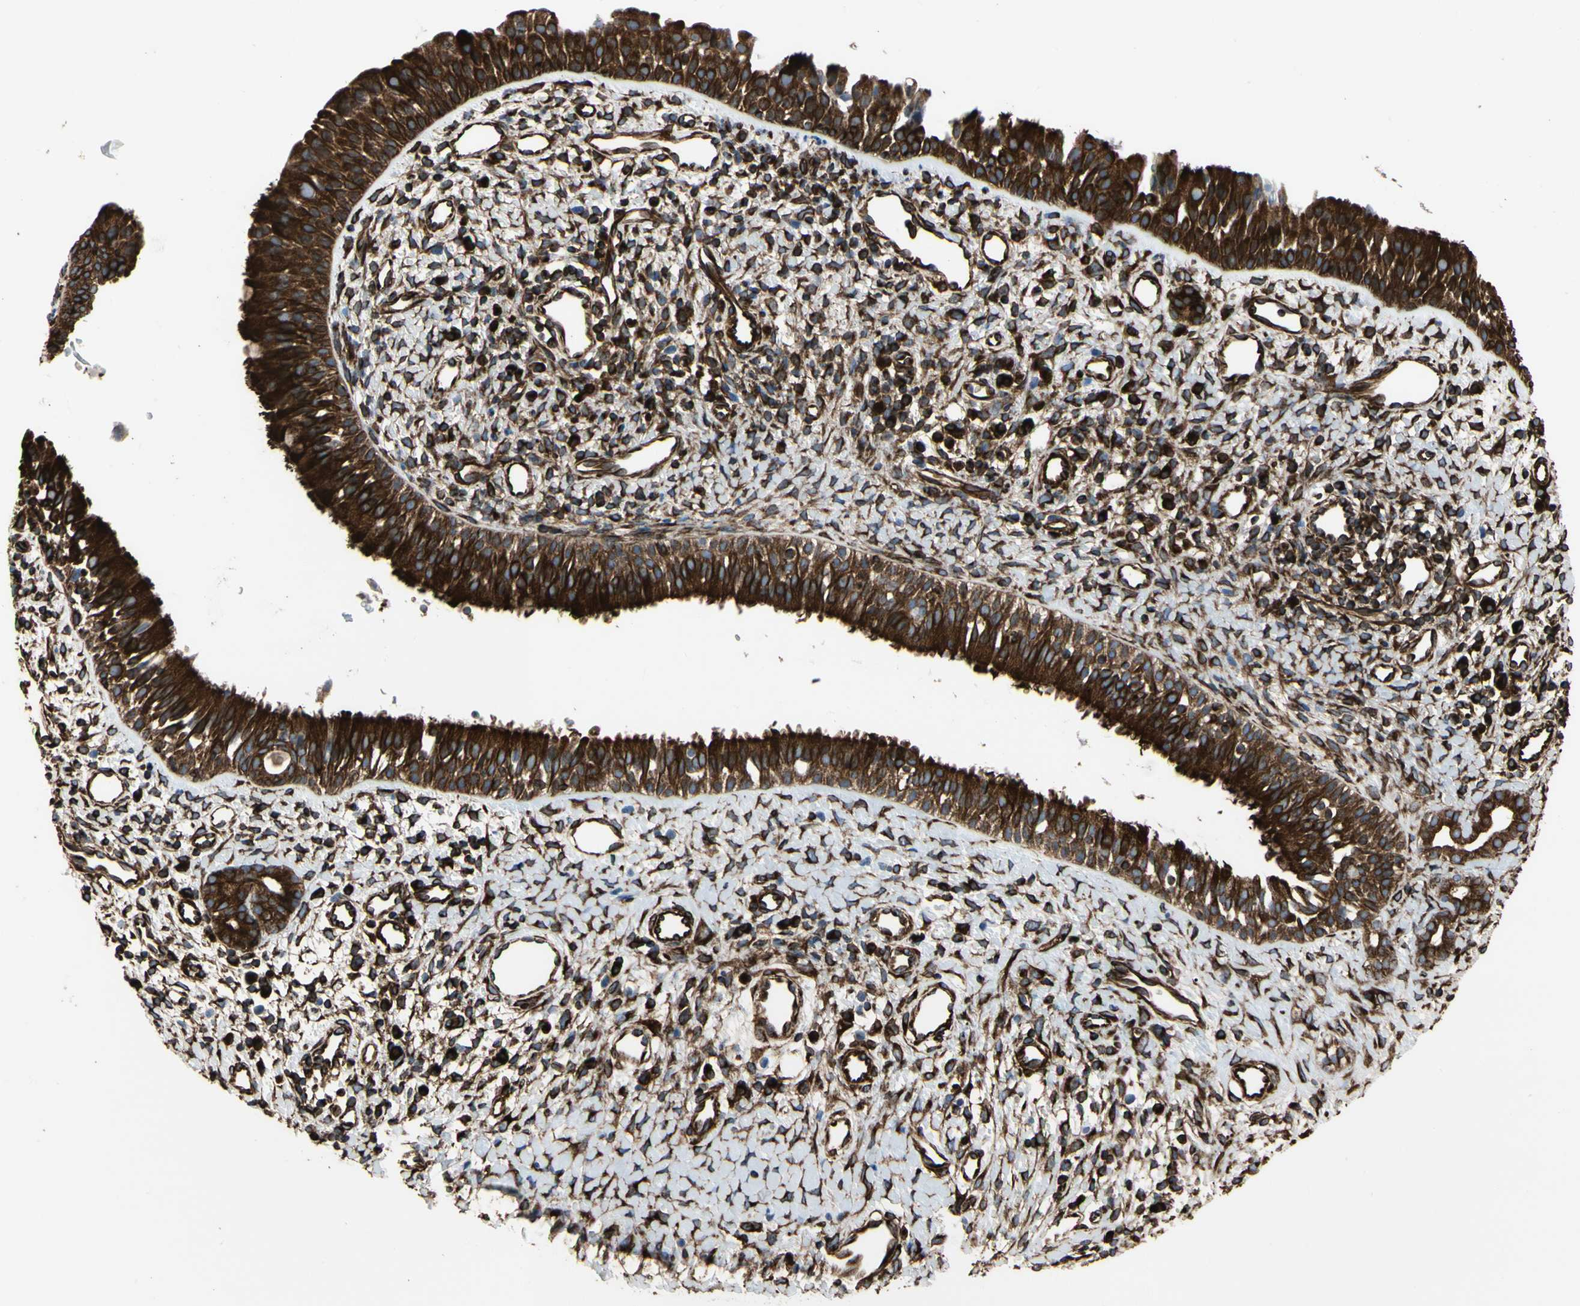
{"staining": {"intensity": "strong", "quantity": ">75%", "location": "cytoplasmic/membranous"}, "tissue": "nasopharynx", "cell_type": "Respiratory epithelial cells", "image_type": "normal", "snomed": [{"axis": "morphology", "description": "Normal tissue, NOS"}, {"axis": "topography", "description": "Nasopharynx"}], "caption": "There is high levels of strong cytoplasmic/membranous staining in respiratory epithelial cells of benign nasopharynx, as demonstrated by immunohistochemical staining (brown color).", "gene": "TUBA1A", "patient": {"sex": "male", "age": 22}}